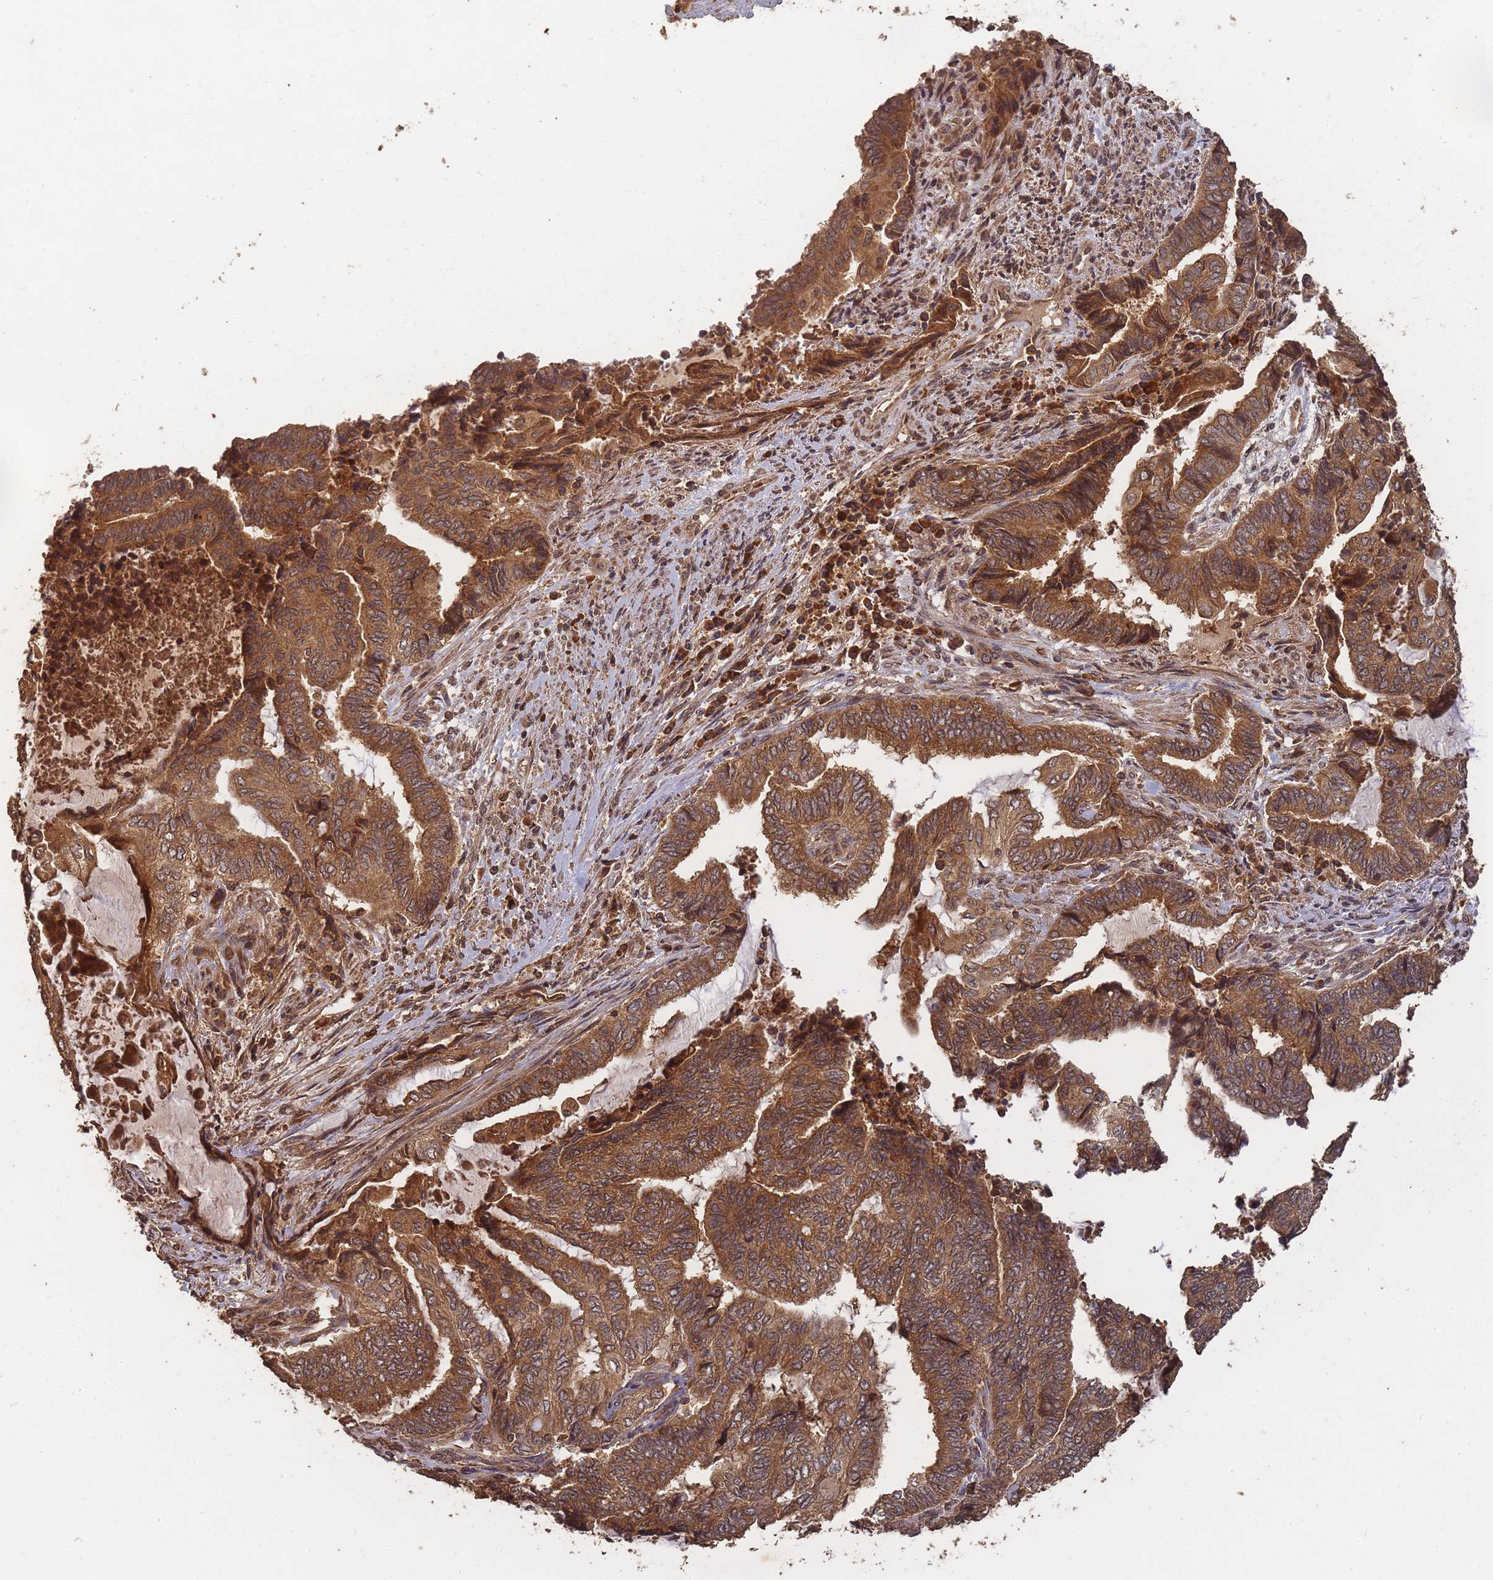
{"staining": {"intensity": "strong", "quantity": ">75%", "location": "cytoplasmic/membranous"}, "tissue": "endometrial cancer", "cell_type": "Tumor cells", "image_type": "cancer", "snomed": [{"axis": "morphology", "description": "Adenocarcinoma, NOS"}, {"axis": "topography", "description": "Uterus"}, {"axis": "topography", "description": "Endometrium"}], "caption": "Endometrial cancer stained for a protein demonstrates strong cytoplasmic/membranous positivity in tumor cells.", "gene": "ALKBH1", "patient": {"sex": "female", "age": 70}}